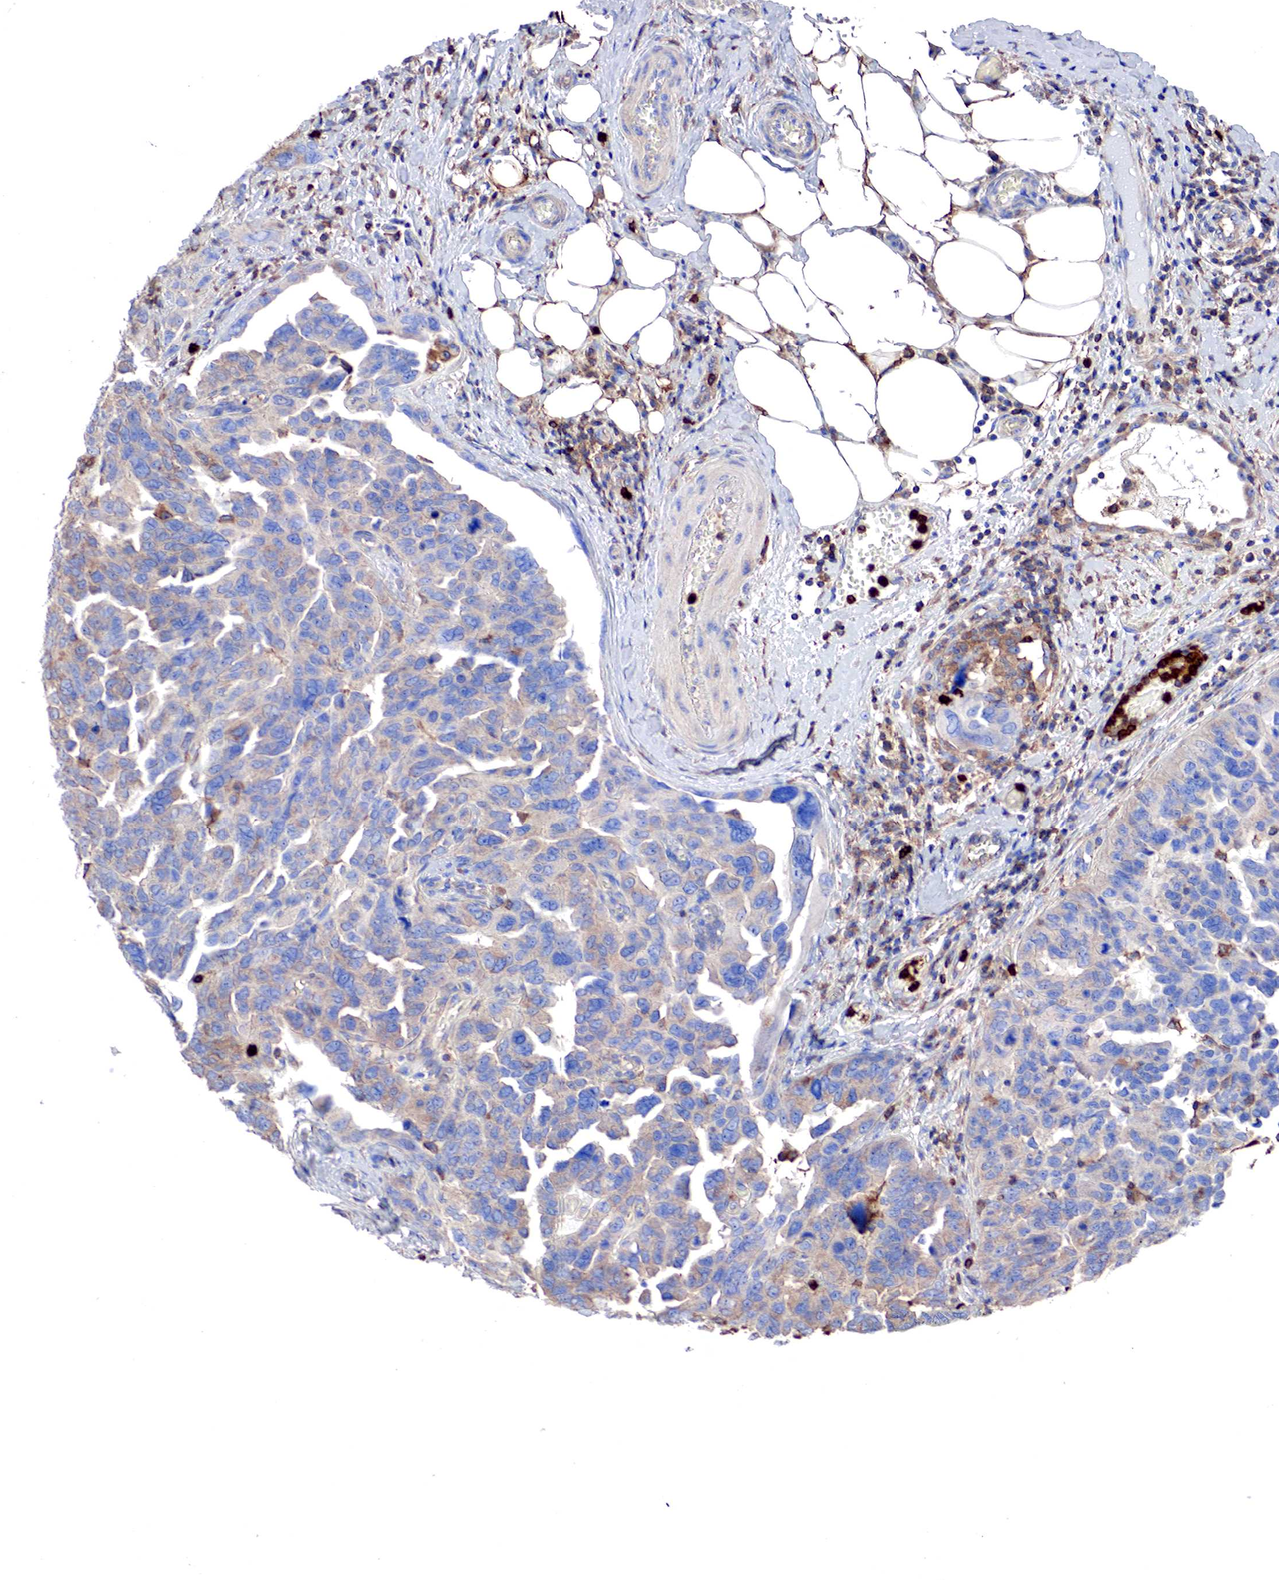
{"staining": {"intensity": "weak", "quantity": "<25%", "location": "cytoplasmic/membranous"}, "tissue": "ovarian cancer", "cell_type": "Tumor cells", "image_type": "cancer", "snomed": [{"axis": "morphology", "description": "Cystadenocarcinoma, serous, NOS"}, {"axis": "topography", "description": "Ovary"}], "caption": "An IHC histopathology image of ovarian cancer is shown. There is no staining in tumor cells of ovarian cancer.", "gene": "G6PD", "patient": {"sex": "female", "age": 64}}